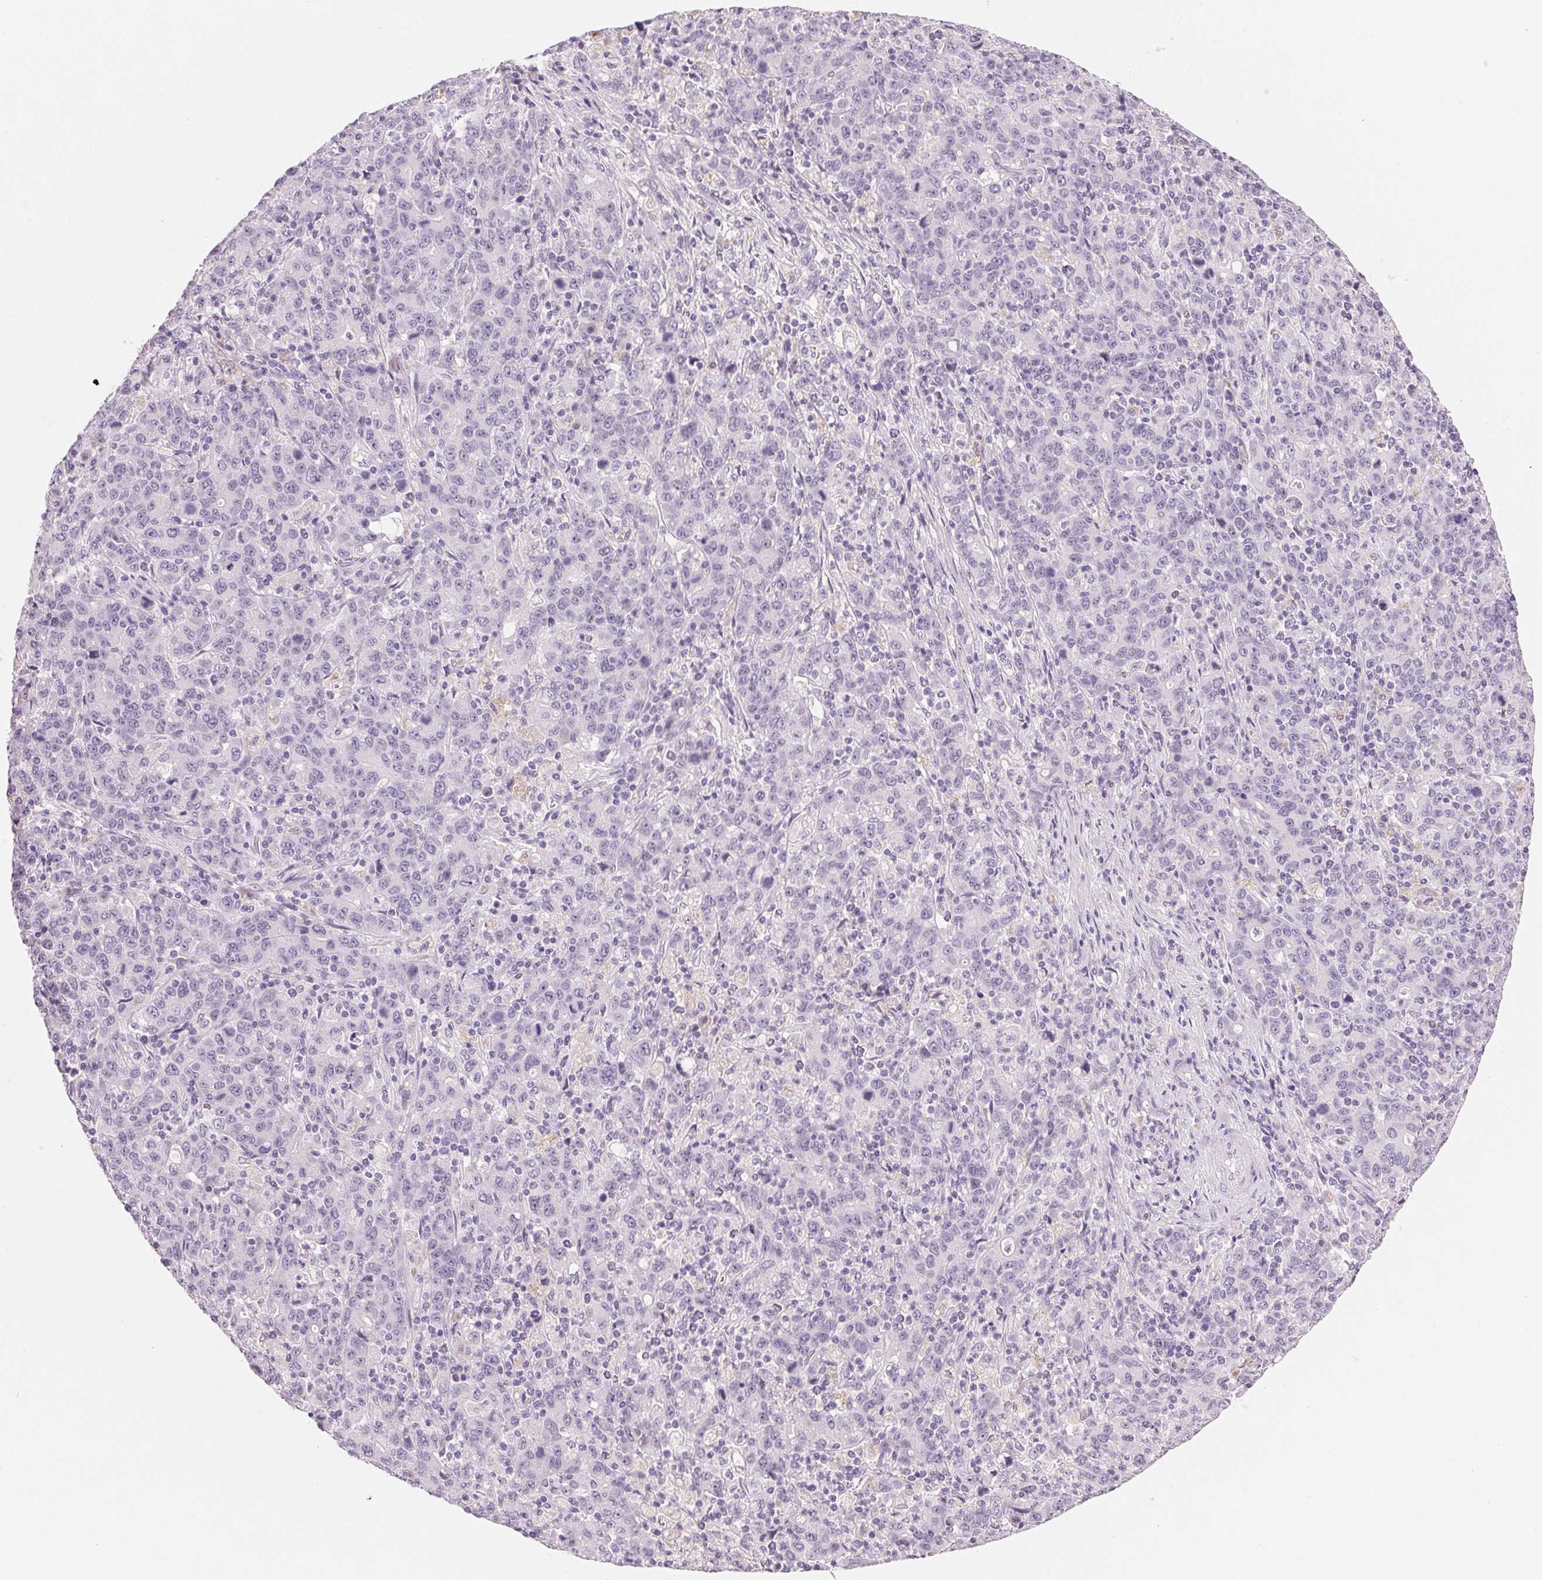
{"staining": {"intensity": "negative", "quantity": "none", "location": "none"}, "tissue": "stomach cancer", "cell_type": "Tumor cells", "image_type": "cancer", "snomed": [{"axis": "morphology", "description": "Adenocarcinoma, NOS"}, {"axis": "topography", "description": "Stomach, upper"}], "caption": "Immunohistochemistry (IHC) photomicrograph of neoplastic tissue: human stomach cancer (adenocarcinoma) stained with DAB (3,3'-diaminobenzidine) demonstrates no significant protein staining in tumor cells.", "gene": "CYP11B1", "patient": {"sex": "male", "age": 69}}